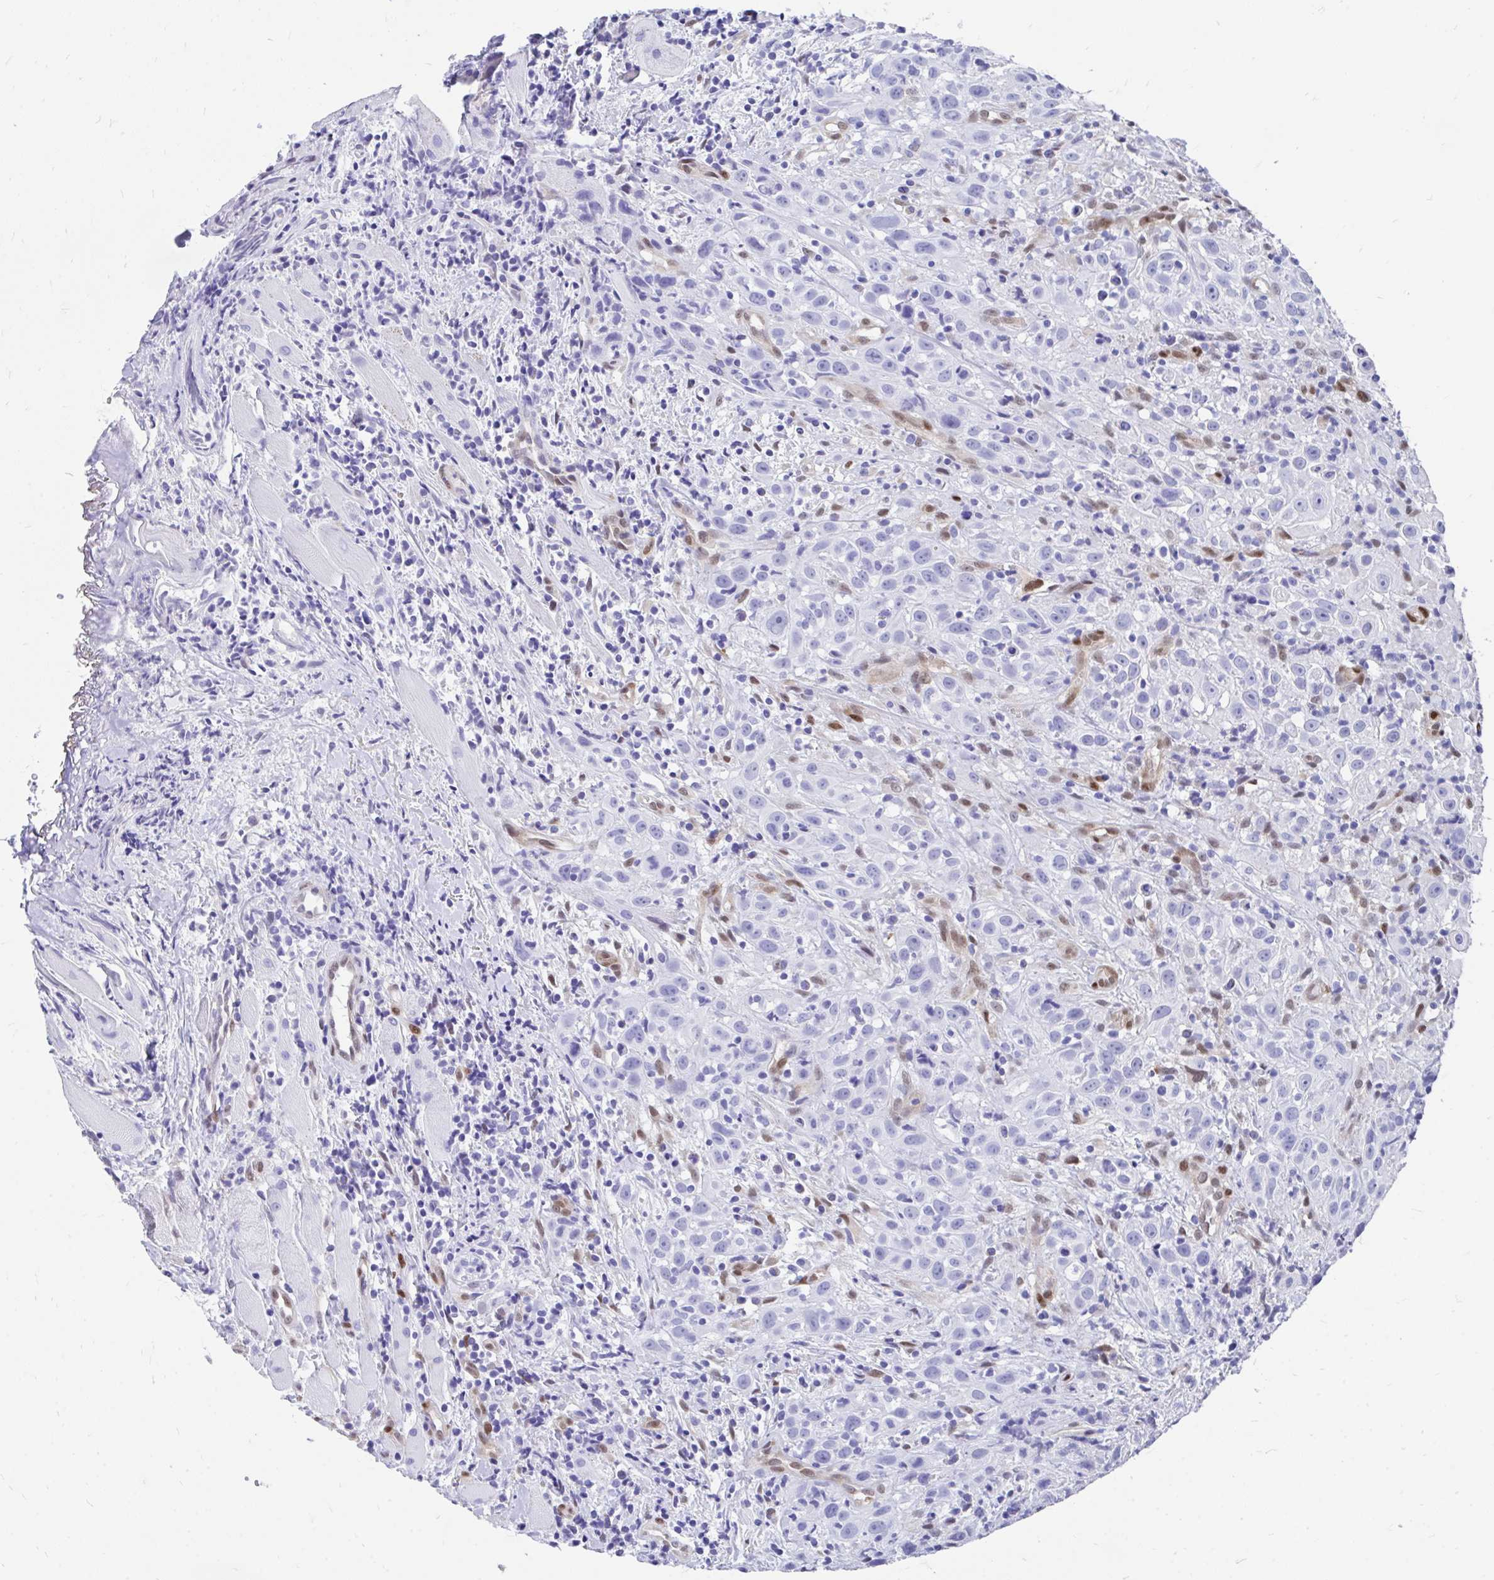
{"staining": {"intensity": "negative", "quantity": "none", "location": "none"}, "tissue": "head and neck cancer", "cell_type": "Tumor cells", "image_type": "cancer", "snomed": [{"axis": "morphology", "description": "Squamous cell carcinoma, NOS"}, {"axis": "topography", "description": "Head-Neck"}], "caption": "A high-resolution photomicrograph shows immunohistochemistry staining of squamous cell carcinoma (head and neck), which shows no significant positivity in tumor cells.", "gene": "RBPMS", "patient": {"sex": "female", "age": 95}}